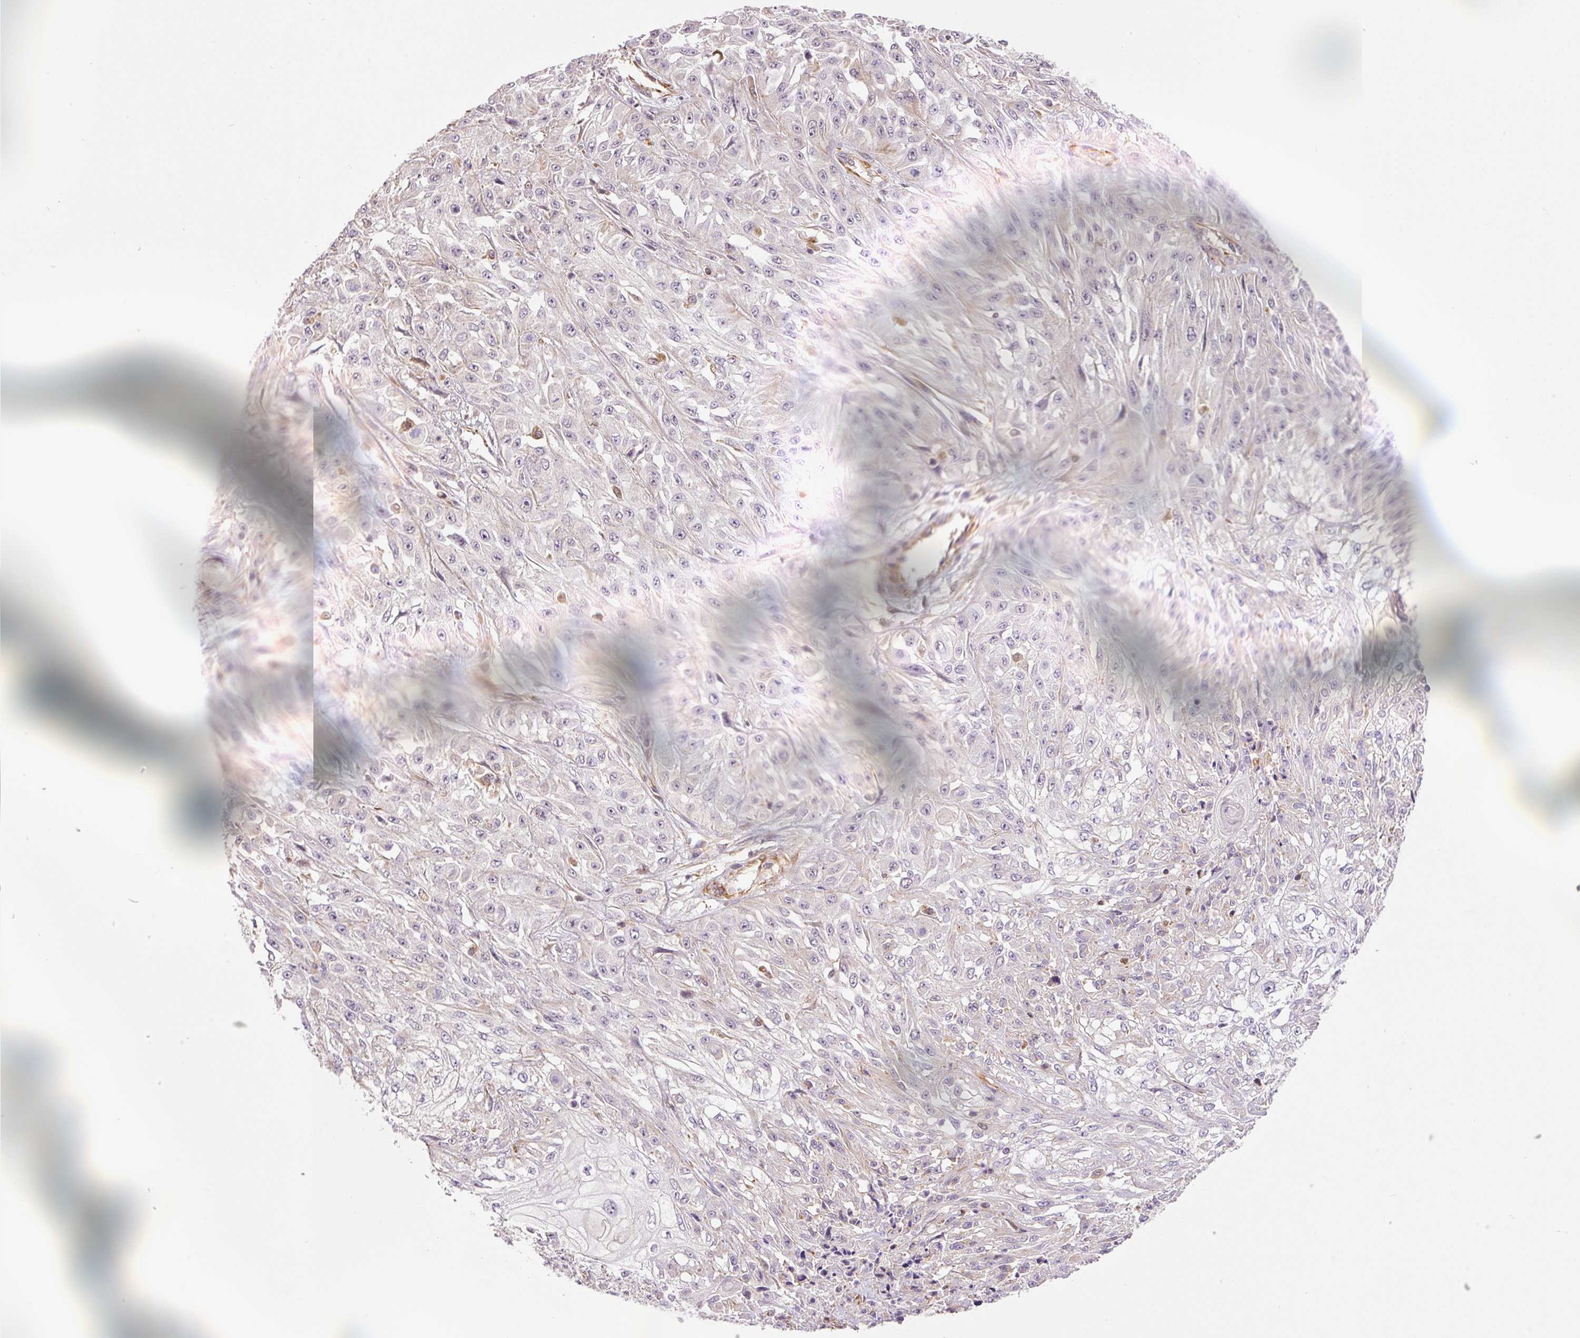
{"staining": {"intensity": "negative", "quantity": "none", "location": "none"}, "tissue": "skin cancer", "cell_type": "Tumor cells", "image_type": "cancer", "snomed": [{"axis": "morphology", "description": "Squamous cell carcinoma, NOS"}, {"axis": "morphology", "description": "Squamous cell carcinoma, metastatic, NOS"}, {"axis": "topography", "description": "Skin"}, {"axis": "topography", "description": "Lymph node"}], "caption": "Immunohistochemistry histopathology image of metastatic squamous cell carcinoma (skin) stained for a protein (brown), which exhibits no positivity in tumor cells.", "gene": "PCK2", "patient": {"sex": "male", "age": 75}}